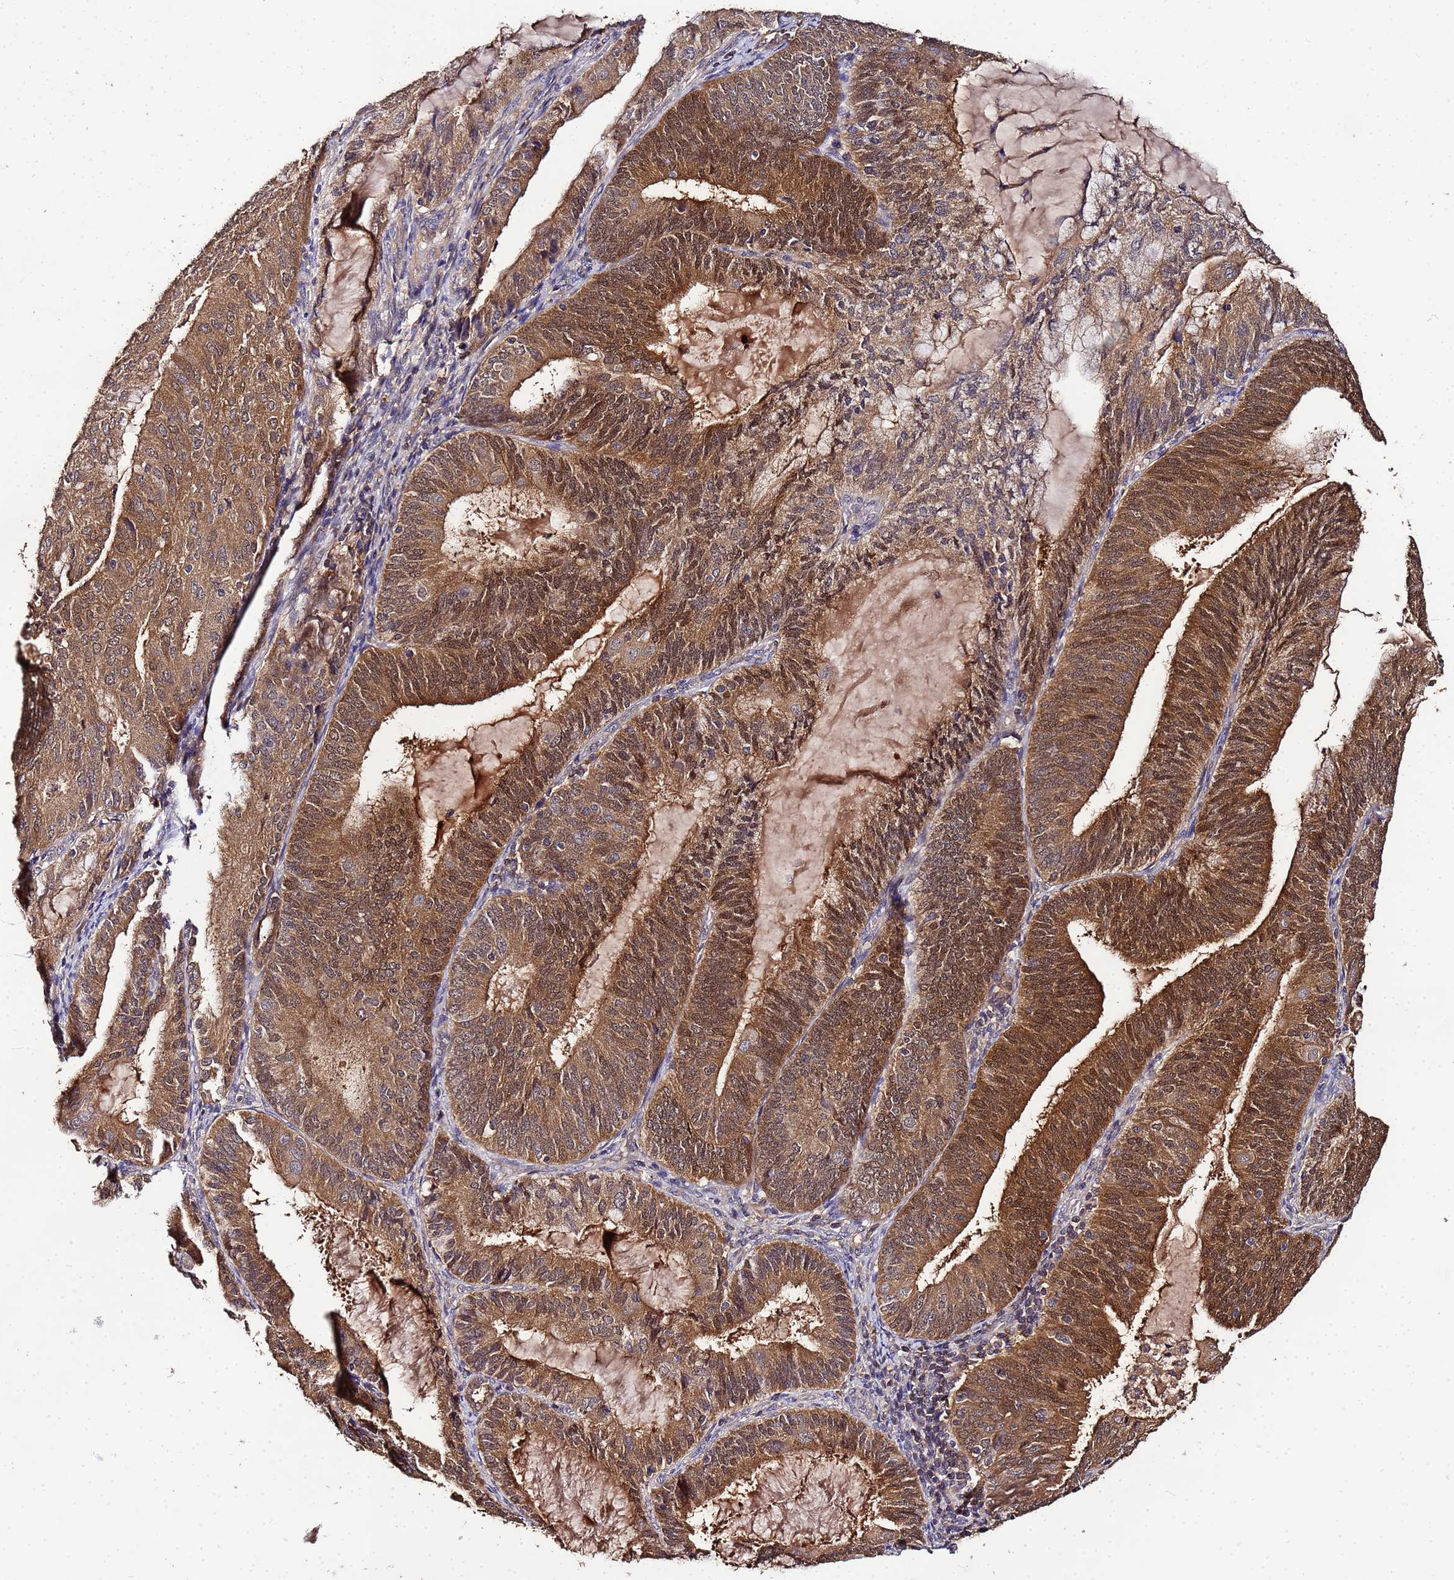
{"staining": {"intensity": "moderate", "quantity": ">75%", "location": "cytoplasmic/membranous,nuclear"}, "tissue": "endometrial cancer", "cell_type": "Tumor cells", "image_type": "cancer", "snomed": [{"axis": "morphology", "description": "Adenocarcinoma, NOS"}, {"axis": "topography", "description": "Endometrium"}], "caption": "Immunohistochemistry (IHC) of human endometrial adenocarcinoma exhibits medium levels of moderate cytoplasmic/membranous and nuclear expression in about >75% of tumor cells.", "gene": "MTERF1", "patient": {"sex": "female", "age": 81}}